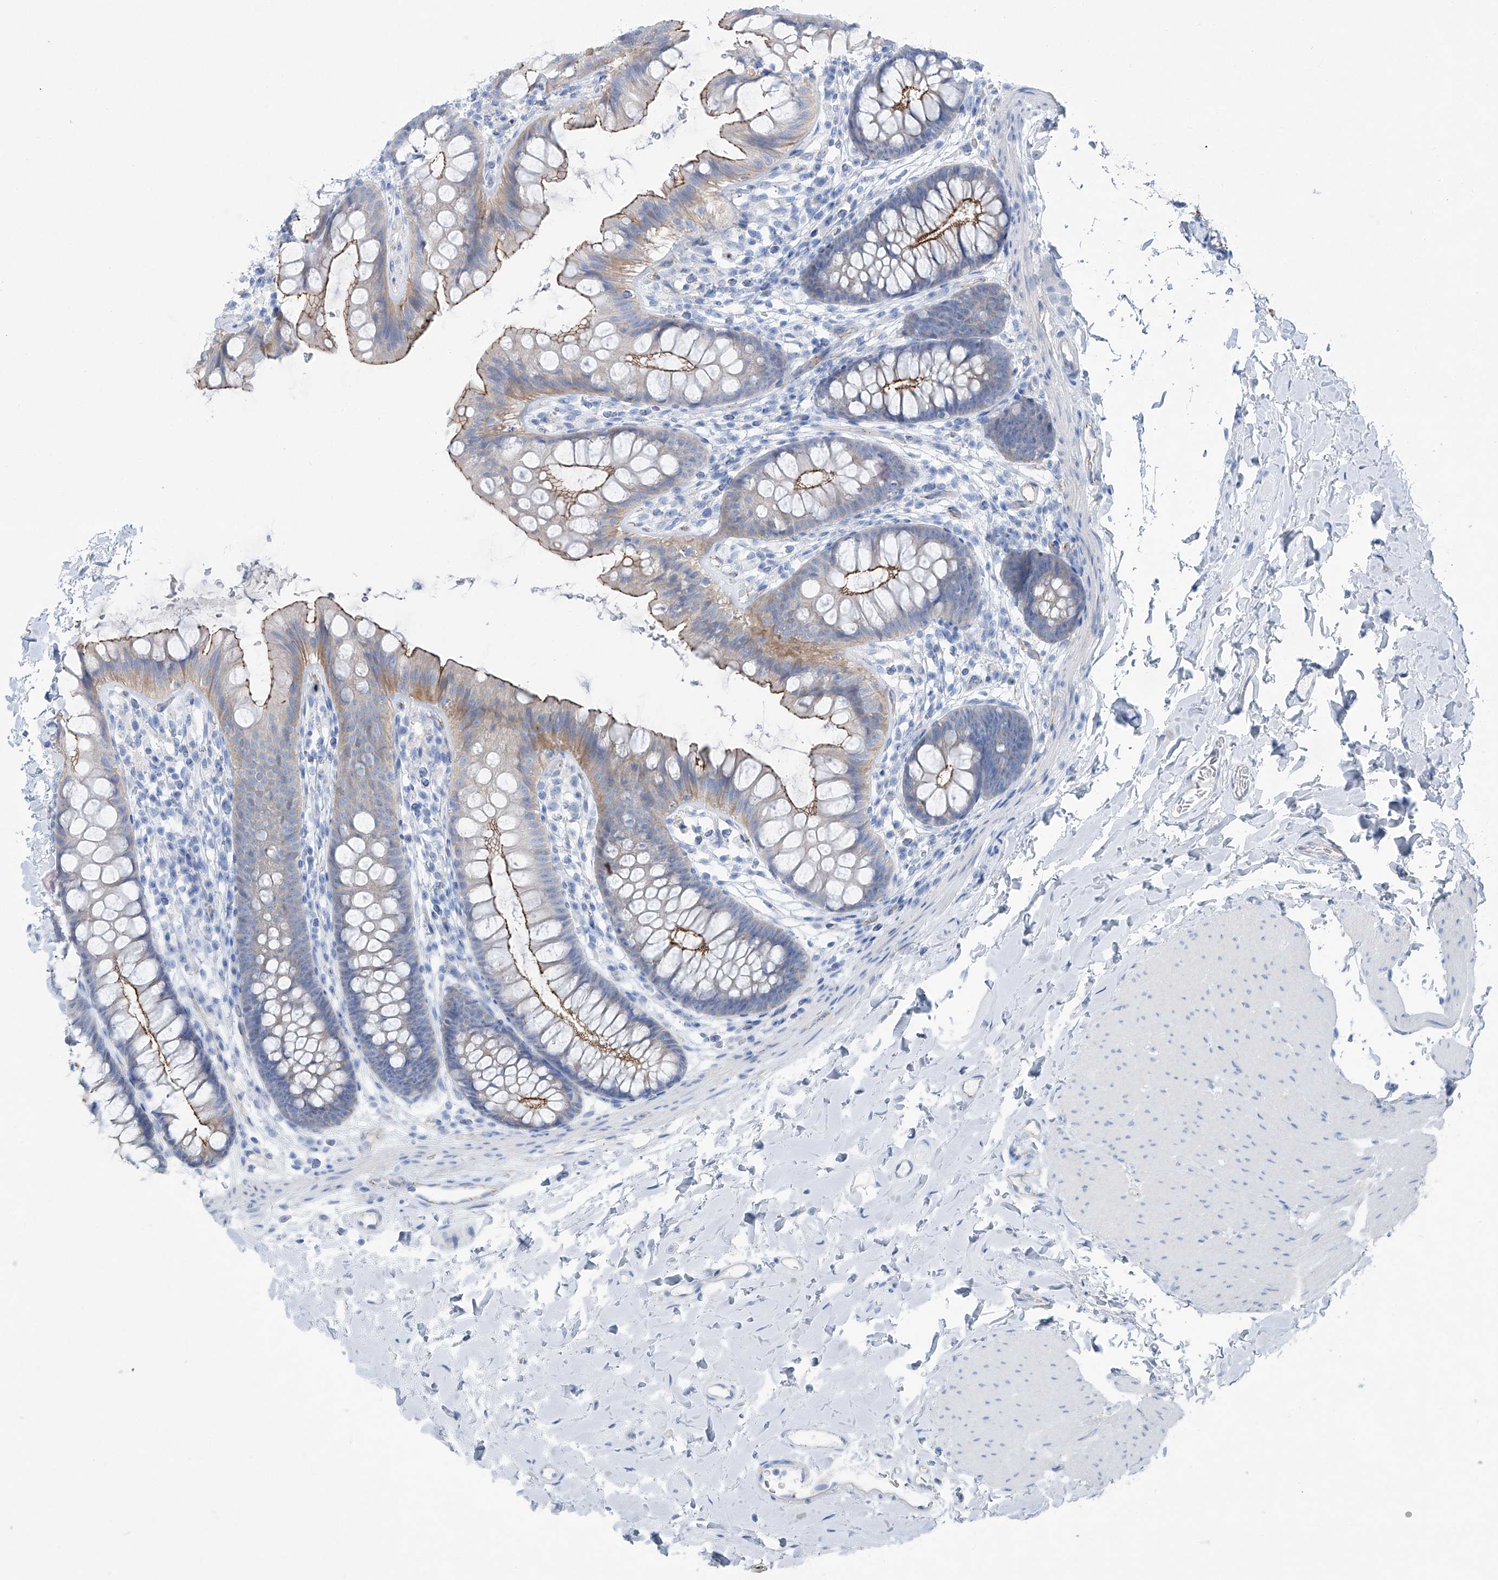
{"staining": {"intensity": "negative", "quantity": "none", "location": "none"}, "tissue": "colon", "cell_type": "Endothelial cells", "image_type": "normal", "snomed": [{"axis": "morphology", "description": "Normal tissue, NOS"}, {"axis": "topography", "description": "Colon"}], "caption": "Immunohistochemistry image of unremarkable colon: human colon stained with DAB (3,3'-diaminobenzidine) demonstrates no significant protein positivity in endothelial cells. The staining was performed using DAB (3,3'-diaminobenzidine) to visualize the protein expression in brown, while the nuclei were stained in blue with hematoxylin (Magnification: 20x).", "gene": "MAGI1", "patient": {"sex": "female", "age": 62}}